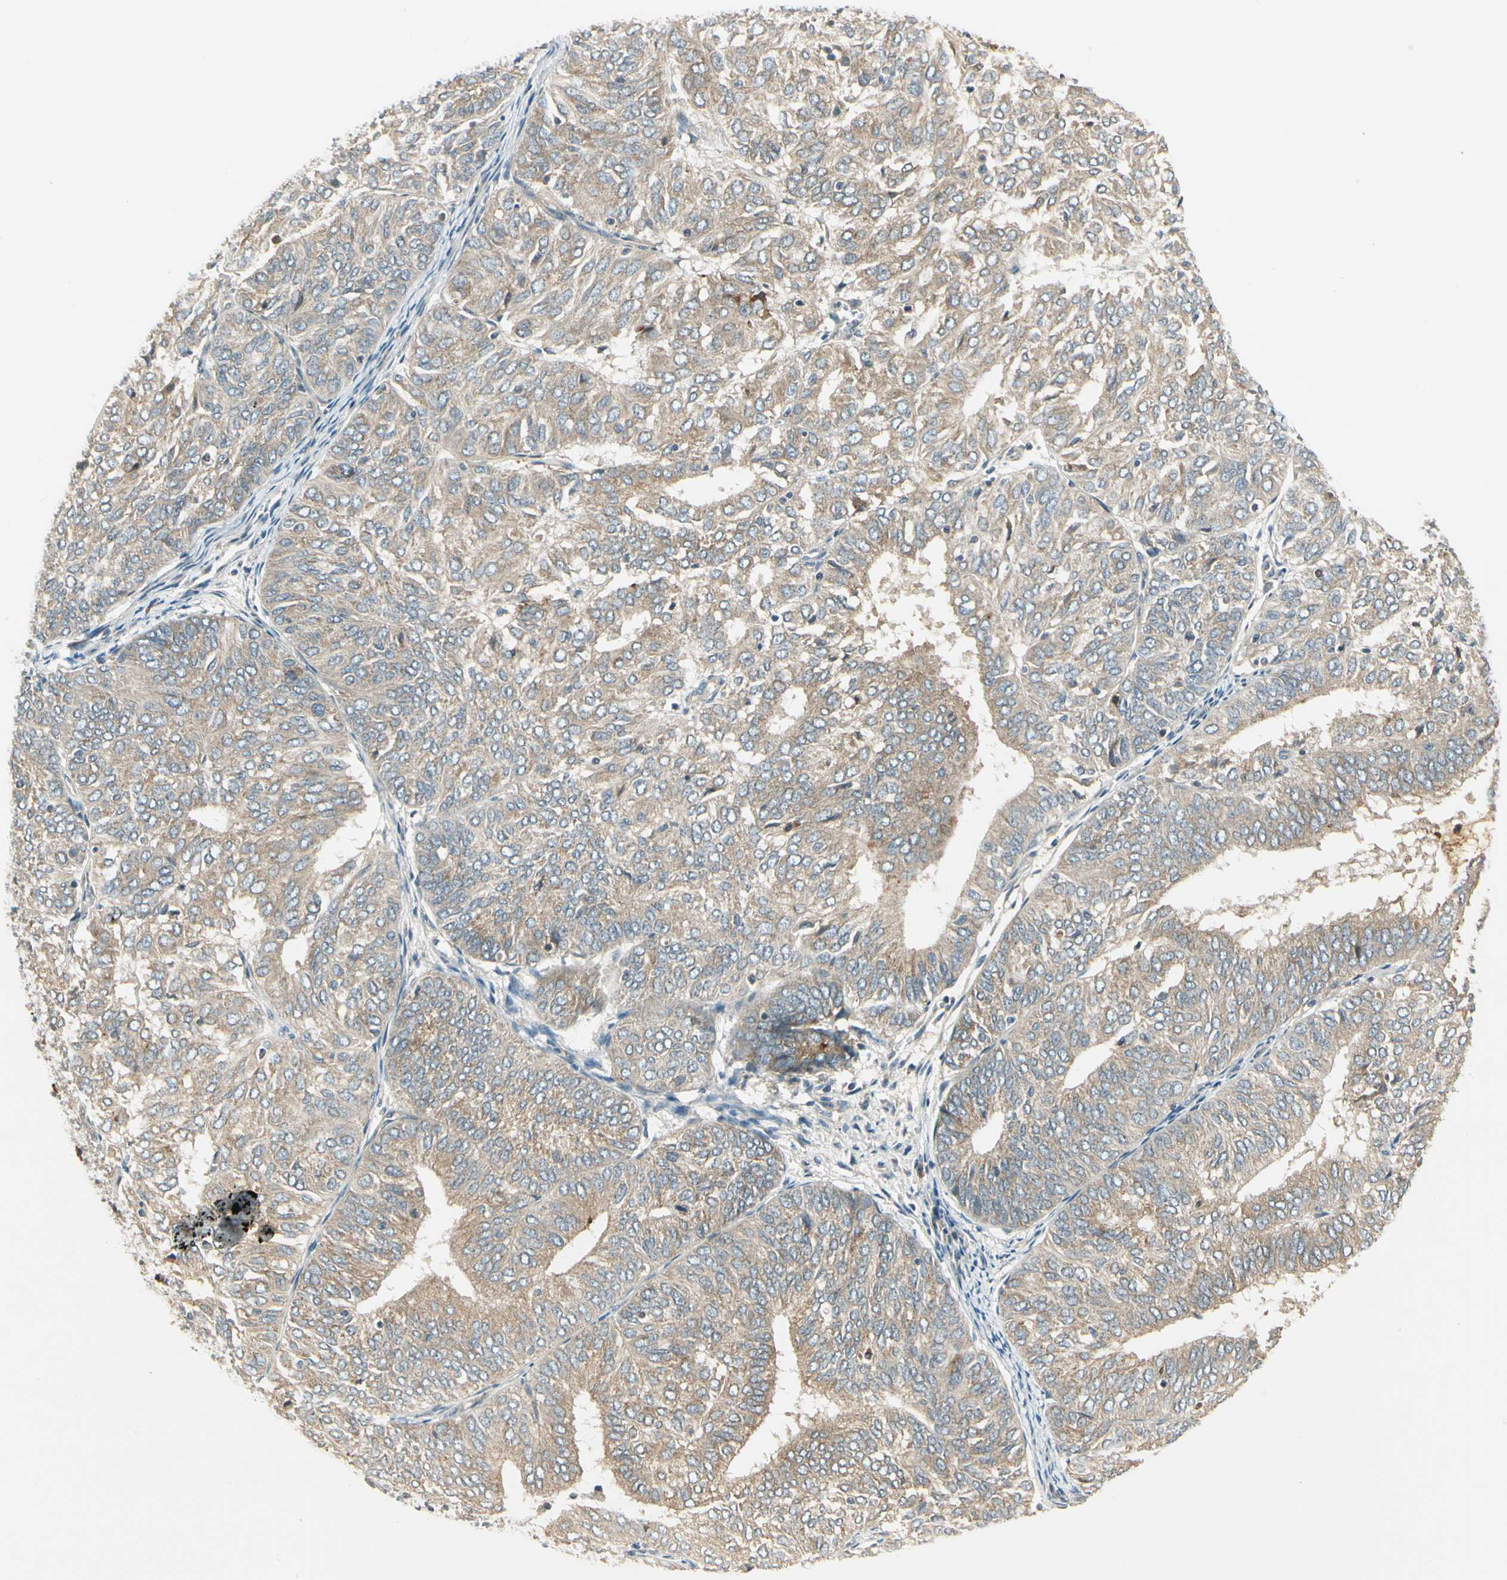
{"staining": {"intensity": "weak", "quantity": ">75%", "location": "cytoplasmic/membranous"}, "tissue": "endometrial cancer", "cell_type": "Tumor cells", "image_type": "cancer", "snomed": [{"axis": "morphology", "description": "Adenocarcinoma, NOS"}, {"axis": "topography", "description": "Uterus"}], "caption": "This image demonstrates immunohistochemistry staining of human endometrial cancer, with low weak cytoplasmic/membranous positivity in approximately >75% of tumor cells.", "gene": "BNIP1", "patient": {"sex": "female", "age": 60}}